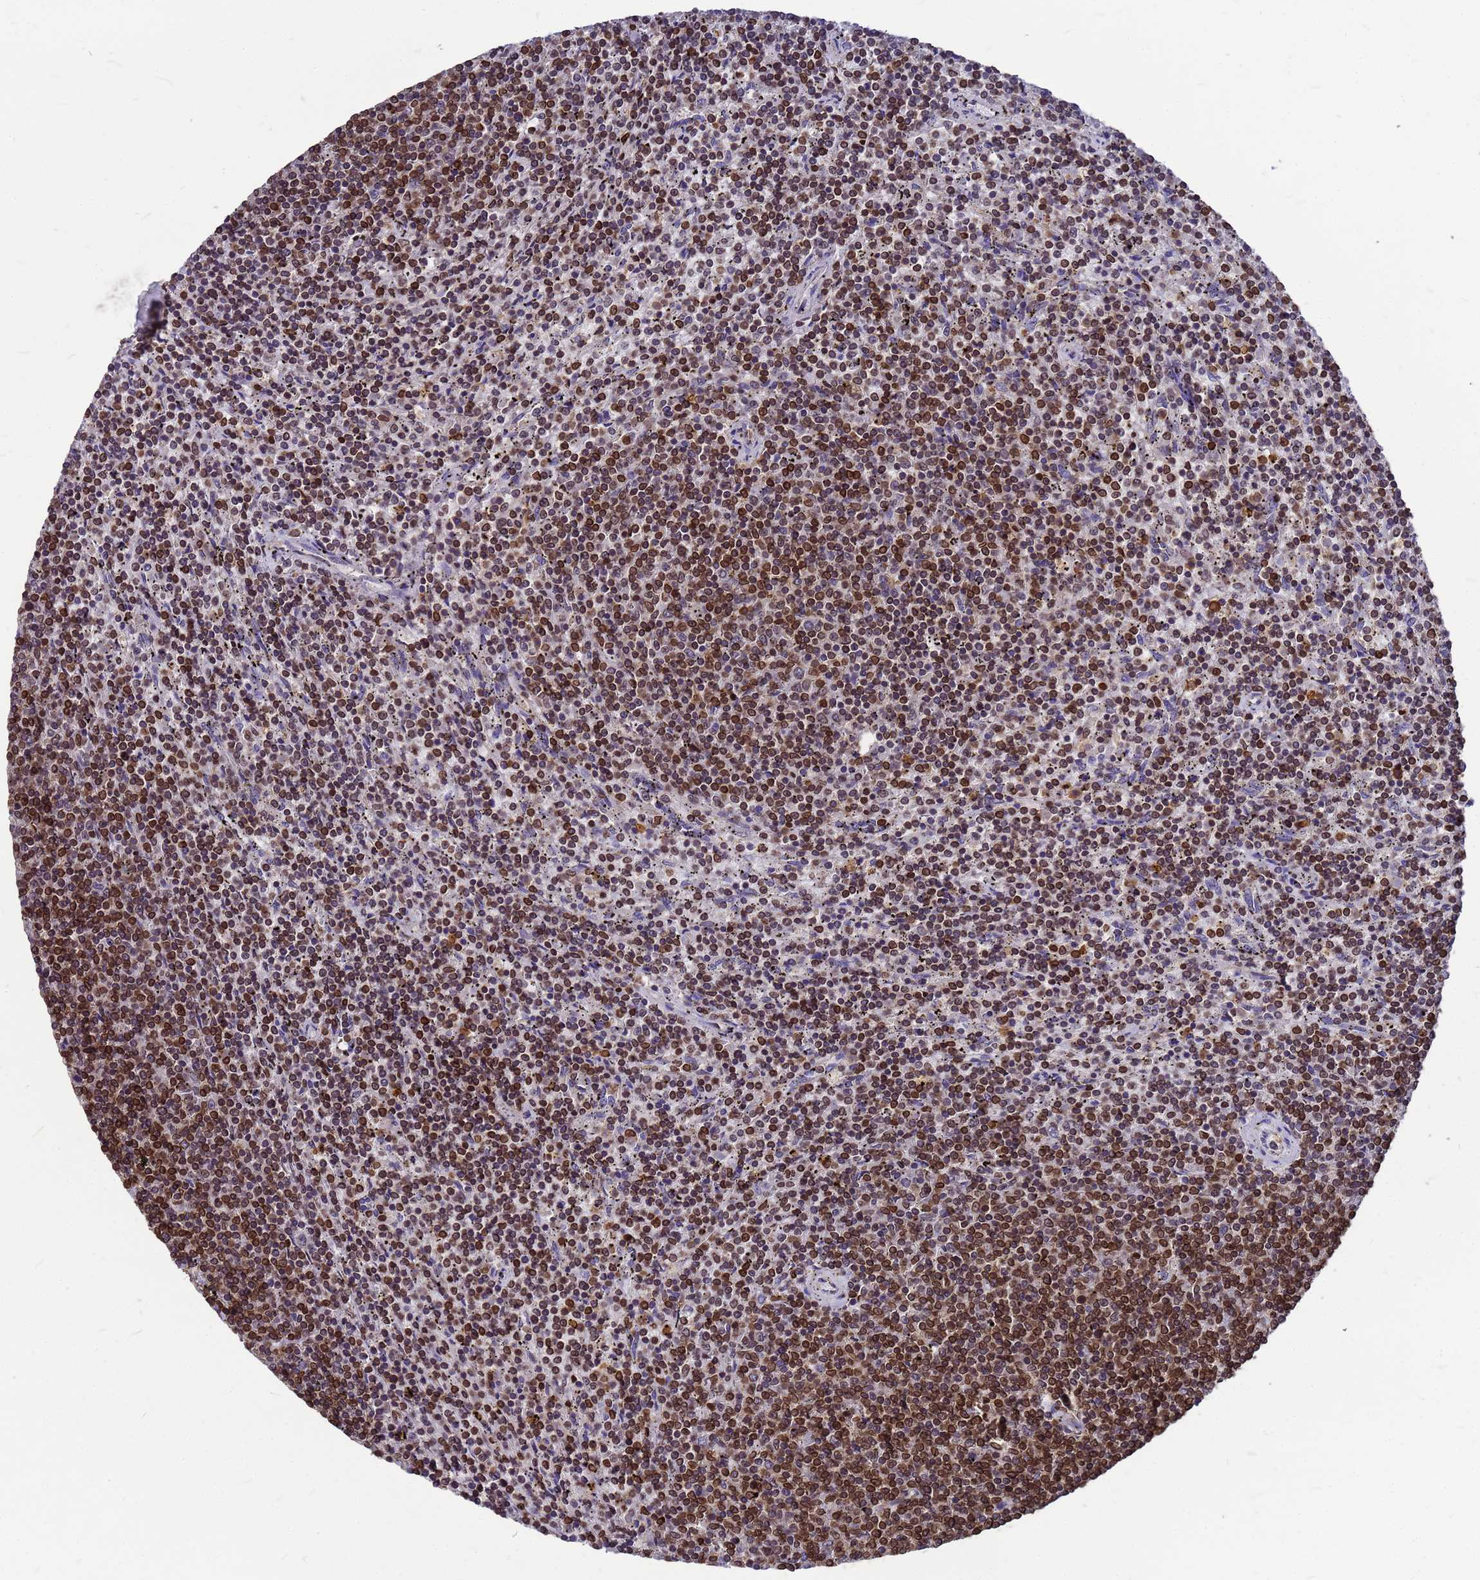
{"staining": {"intensity": "strong", "quantity": ">75%", "location": "cytoplasmic/membranous,nuclear"}, "tissue": "lymphoma", "cell_type": "Tumor cells", "image_type": "cancer", "snomed": [{"axis": "morphology", "description": "Malignant lymphoma, non-Hodgkin's type, Low grade"}, {"axis": "topography", "description": "Spleen"}], "caption": "Immunohistochemistry (IHC) histopathology image of human malignant lymphoma, non-Hodgkin's type (low-grade) stained for a protein (brown), which exhibits high levels of strong cytoplasmic/membranous and nuclear staining in about >75% of tumor cells.", "gene": "C1orf35", "patient": {"sex": "female", "age": 50}}